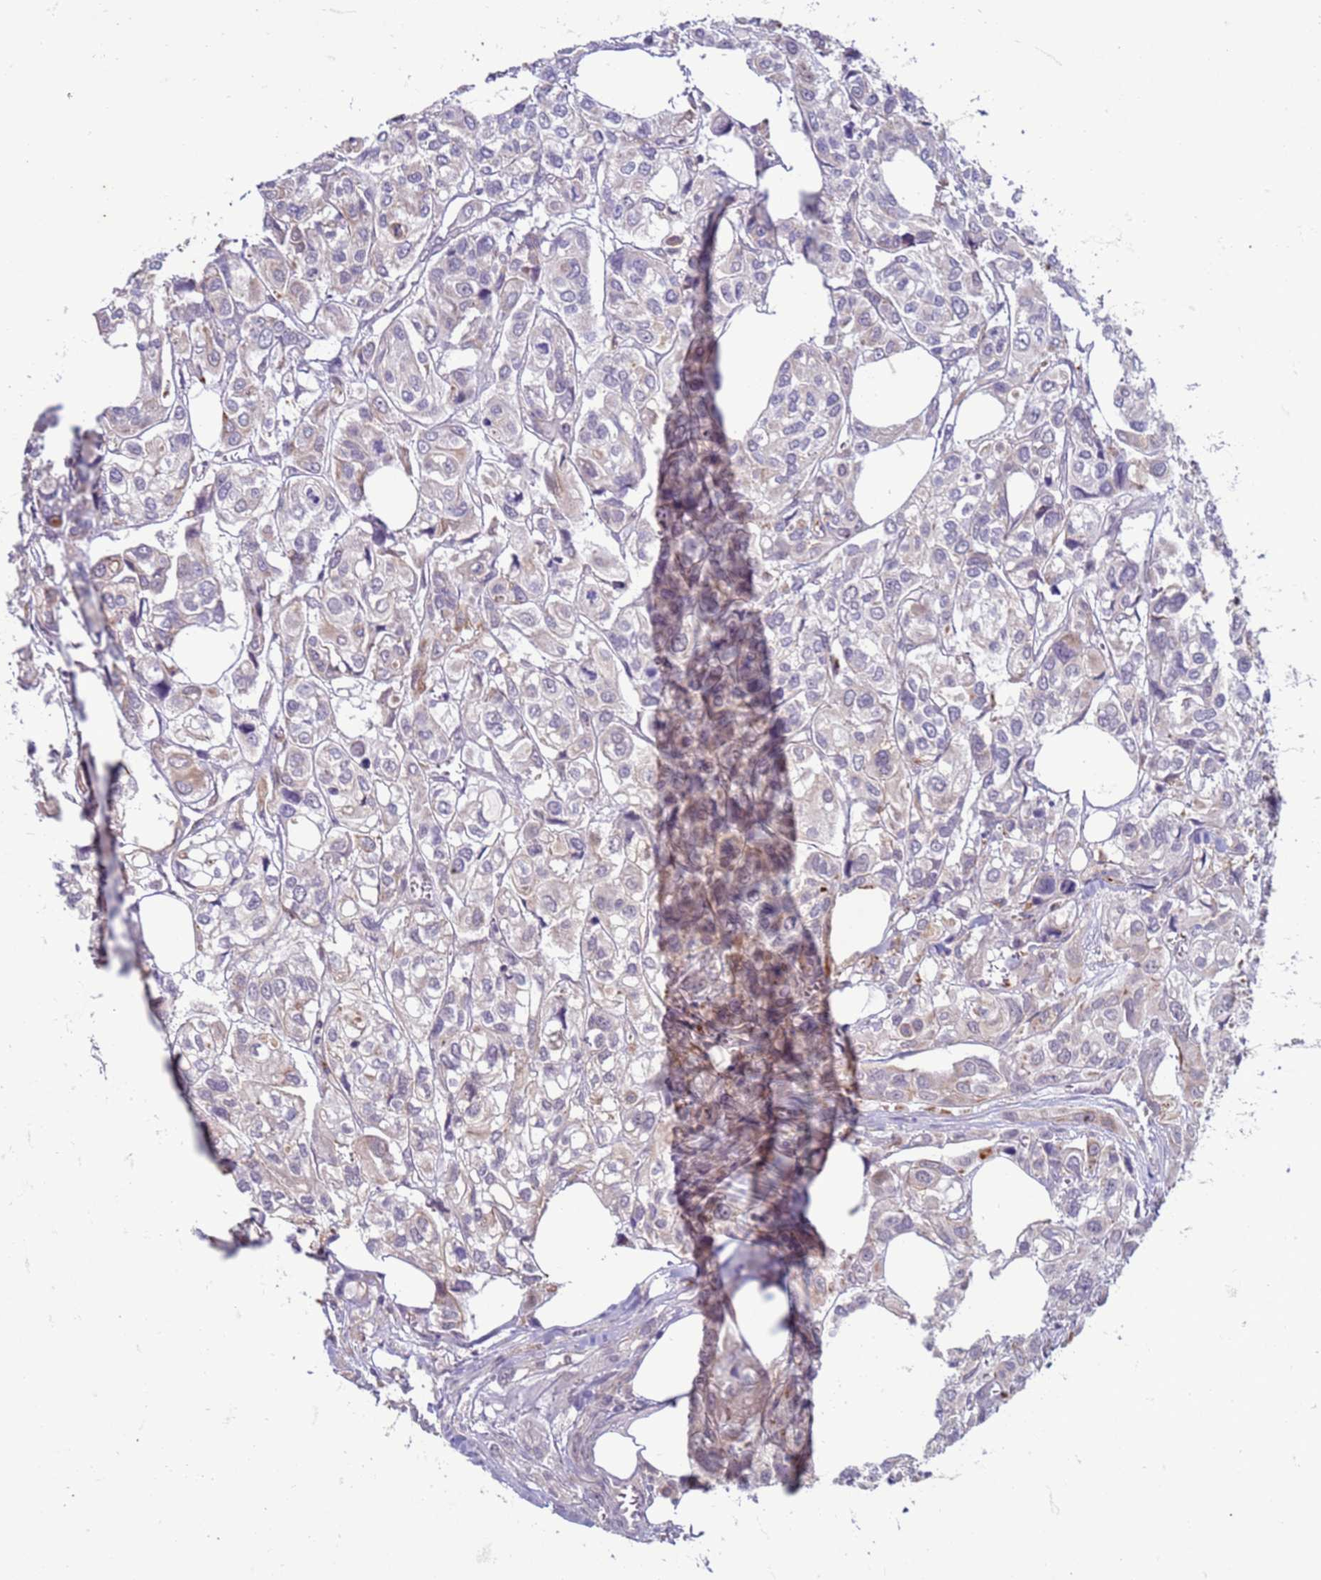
{"staining": {"intensity": "negative", "quantity": "none", "location": "none"}, "tissue": "urothelial cancer", "cell_type": "Tumor cells", "image_type": "cancer", "snomed": [{"axis": "morphology", "description": "Urothelial carcinoma, High grade"}, {"axis": "topography", "description": "Urinary bladder"}], "caption": "Tumor cells show no significant positivity in urothelial cancer.", "gene": "SLC15A3", "patient": {"sex": "male", "age": 67}}